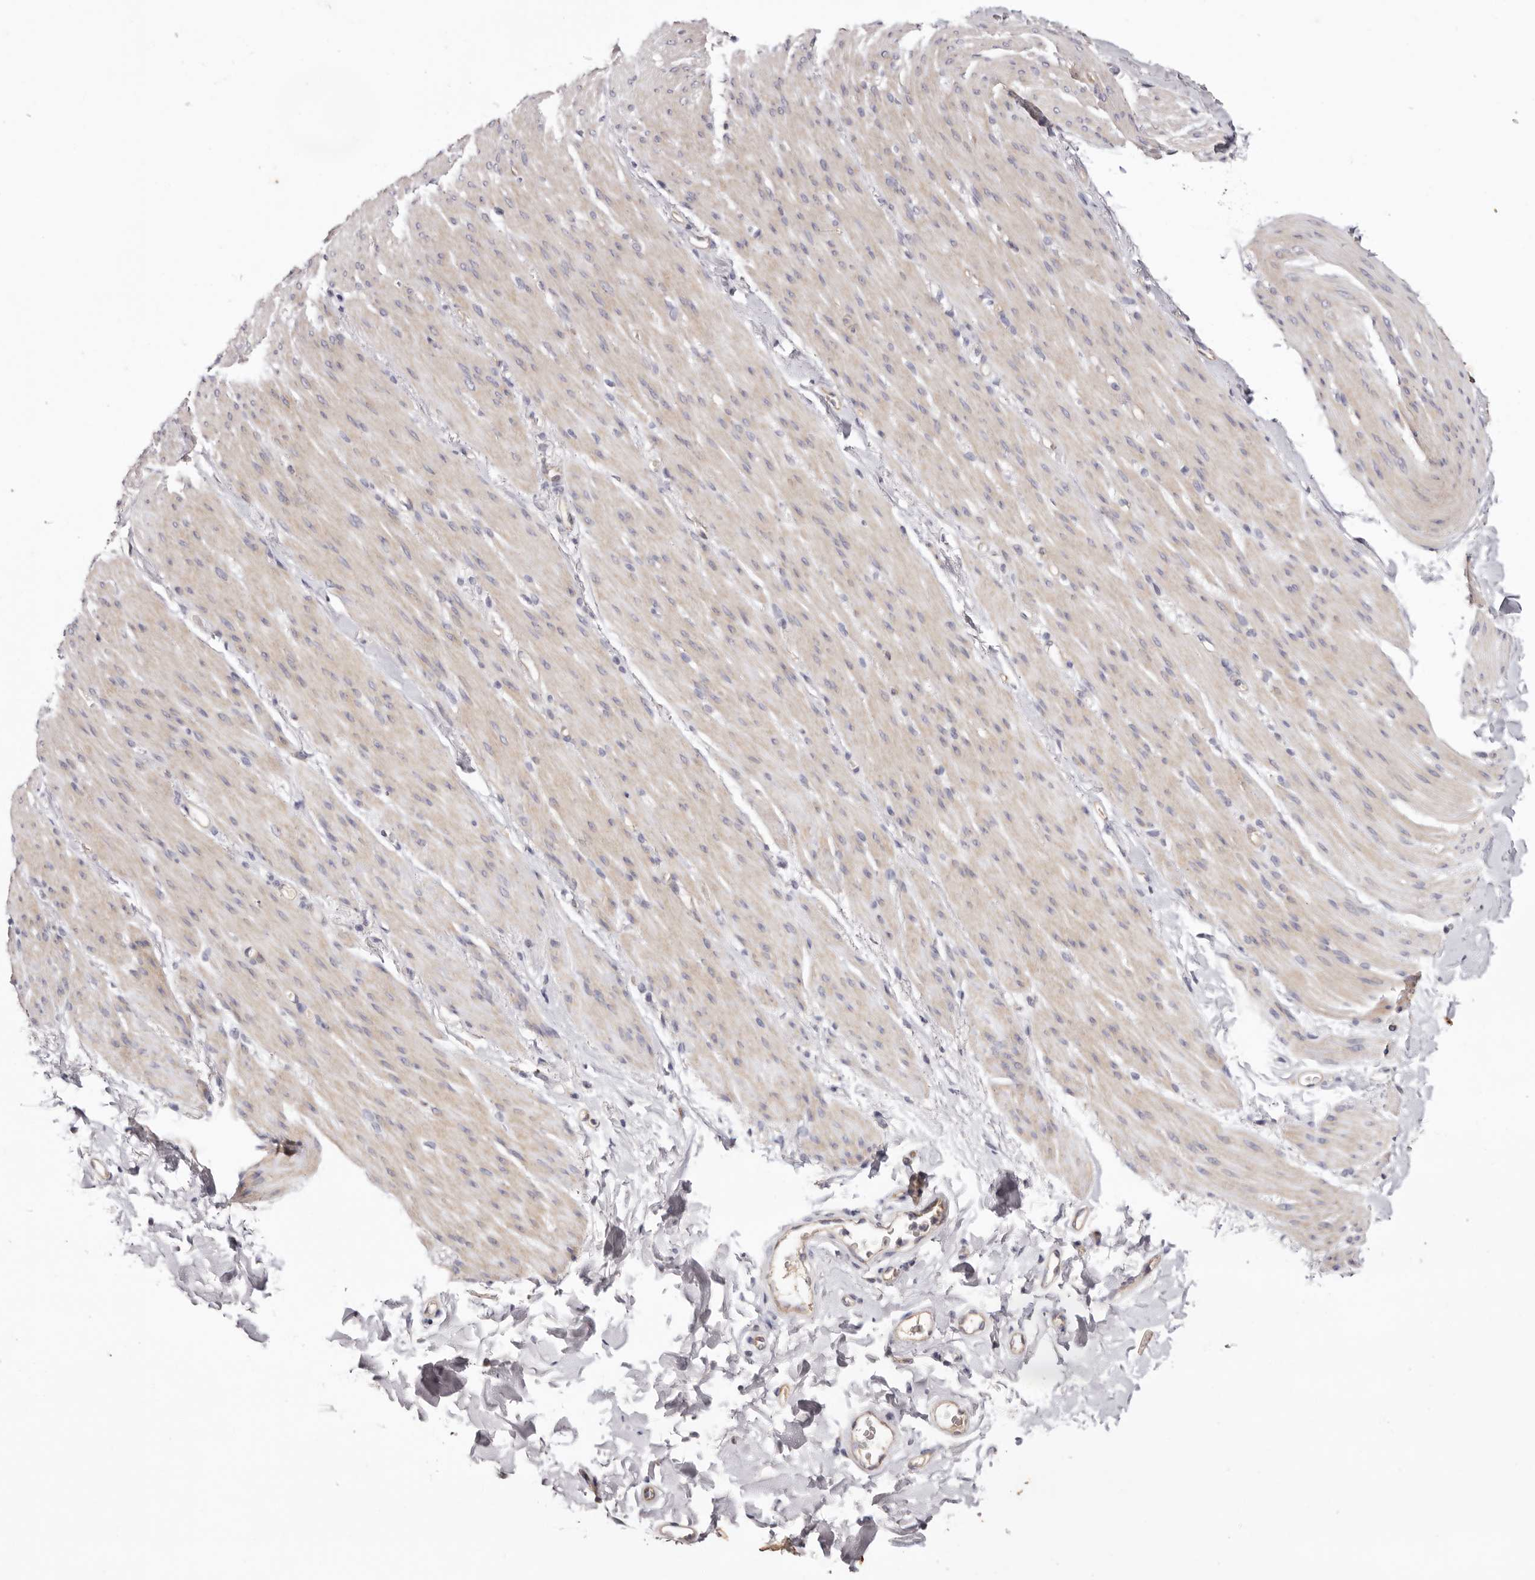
{"staining": {"intensity": "negative", "quantity": "none", "location": "none"}, "tissue": "smooth muscle", "cell_type": "Smooth muscle cells", "image_type": "normal", "snomed": [{"axis": "morphology", "description": "Normal tissue, NOS"}, {"axis": "topography", "description": "Colon"}, {"axis": "topography", "description": "Peripheral nerve tissue"}], "caption": "DAB immunohistochemical staining of unremarkable human smooth muscle exhibits no significant expression in smooth muscle cells. Brightfield microscopy of IHC stained with DAB (brown) and hematoxylin (blue), captured at high magnification.", "gene": "STK16", "patient": {"sex": "female", "age": 61}}